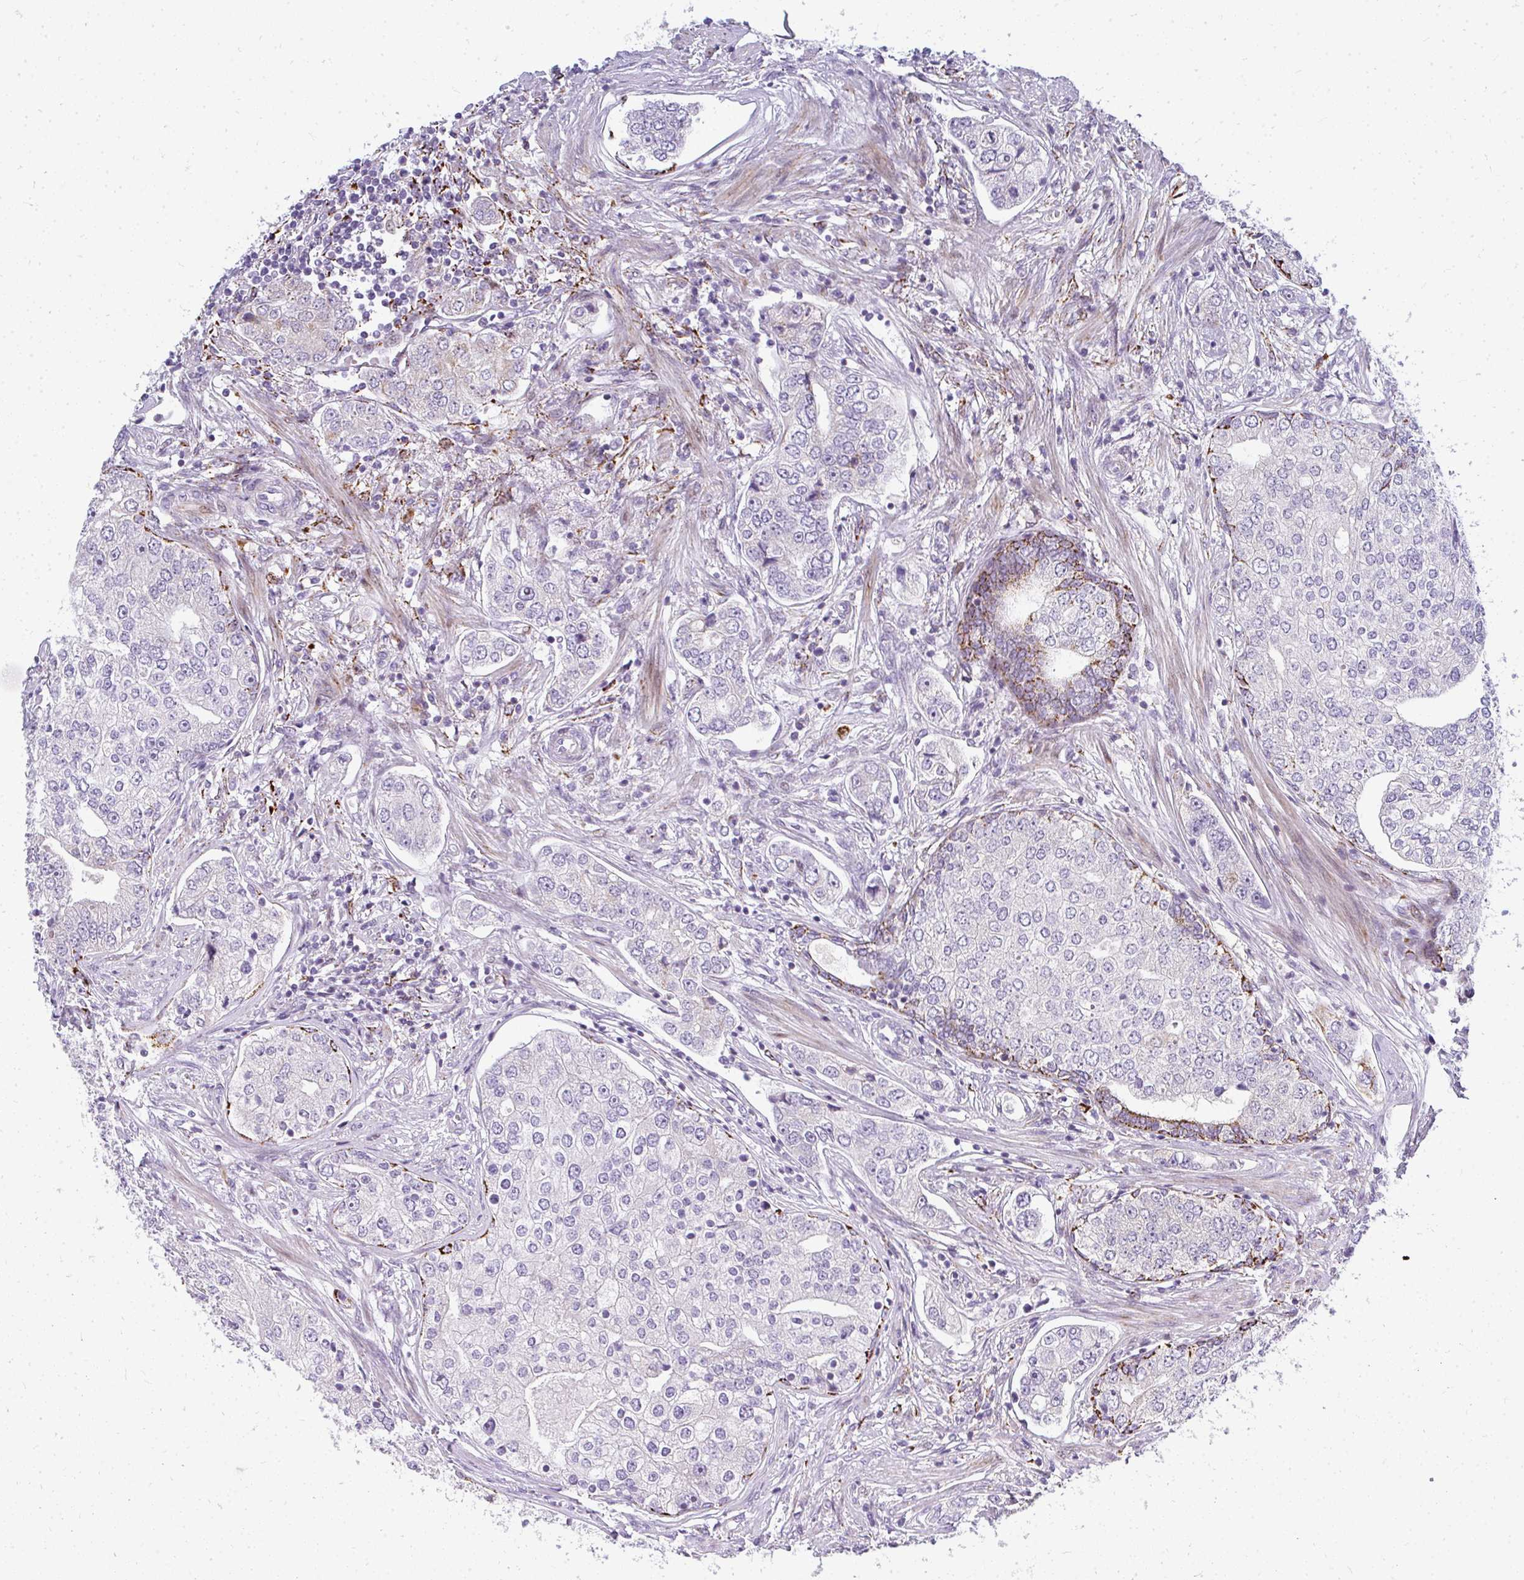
{"staining": {"intensity": "negative", "quantity": "none", "location": "none"}, "tissue": "prostate cancer", "cell_type": "Tumor cells", "image_type": "cancer", "snomed": [{"axis": "morphology", "description": "Adenocarcinoma, High grade"}, {"axis": "topography", "description": "Prostate"}], "caption": "High magnification brightfield microscopy of adenocarcinoma (high-grade) (prostate) stained with DAB (3,3'-diaminobenzidine) (brown) and counterstained with hematoxylin (blue): tumor cells show no significant expression.", "gene": "PLA2G5", "patient": {"sex": "male", "age": 60}}